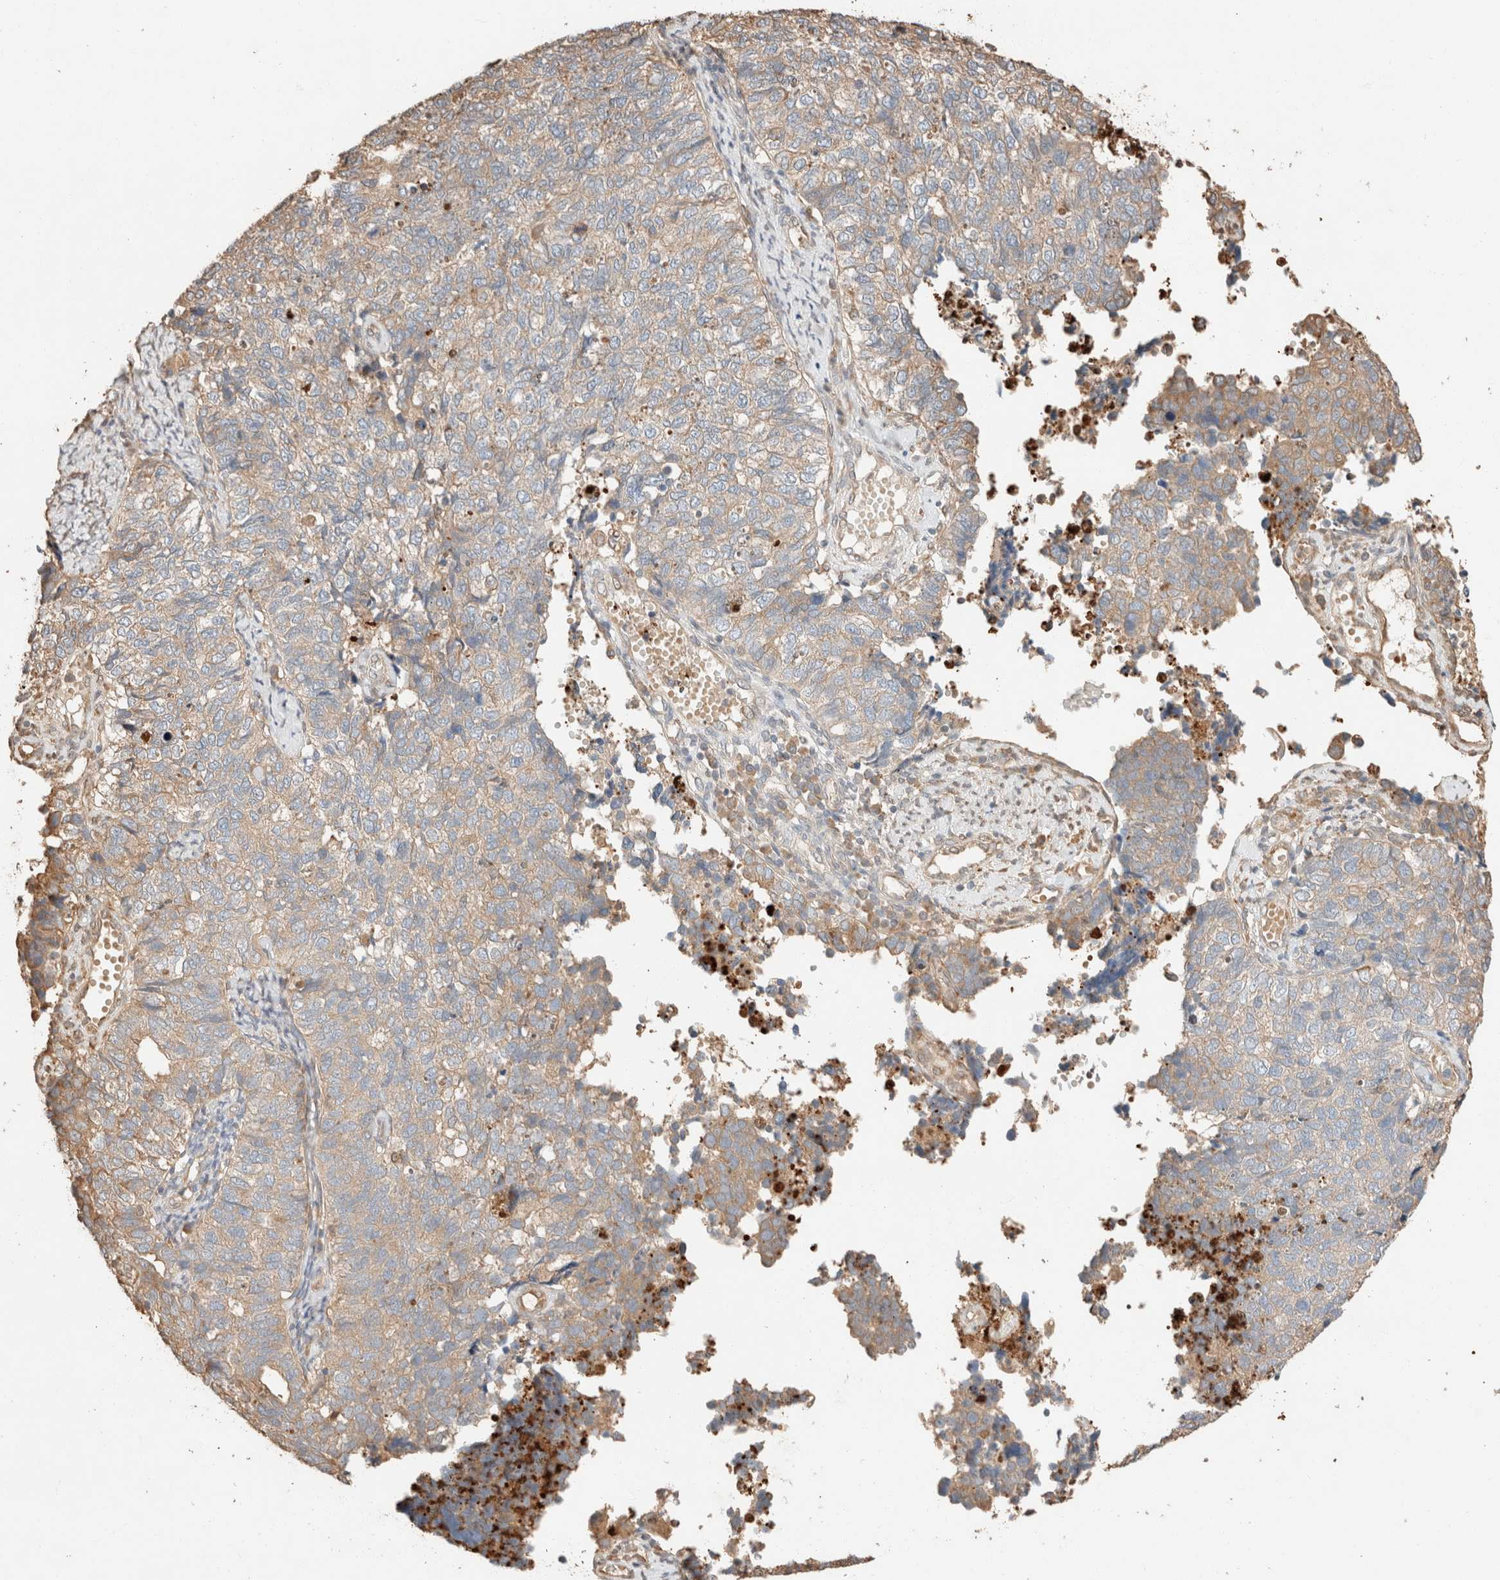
{"staining": {"intensity": "weak", "quantity": ">75%", "location": "cytoplasmic/membranous"}, "tissue": "cervical cancer", "cell_type": "Tumor cells", "image_type": "cancer", "snomed": [{"axis": "morphology", "description": "Squamous cell carcinoma, NOS"}, {"axis": "topography", "description": "Cervix"}], "caption": "Immunohistochemical staining of human cervical cancer (squamous cell carcinoma) exhibits weak cytoplasmic/membranous protein expression in approximately >75% of tumor cells. (DAB (3,3'-diaminobenzidine) = brown stain, brightfield microscopy at high magnification).", "gene": "TUBD1", "patient": {"sex": "female", "age": 63}}